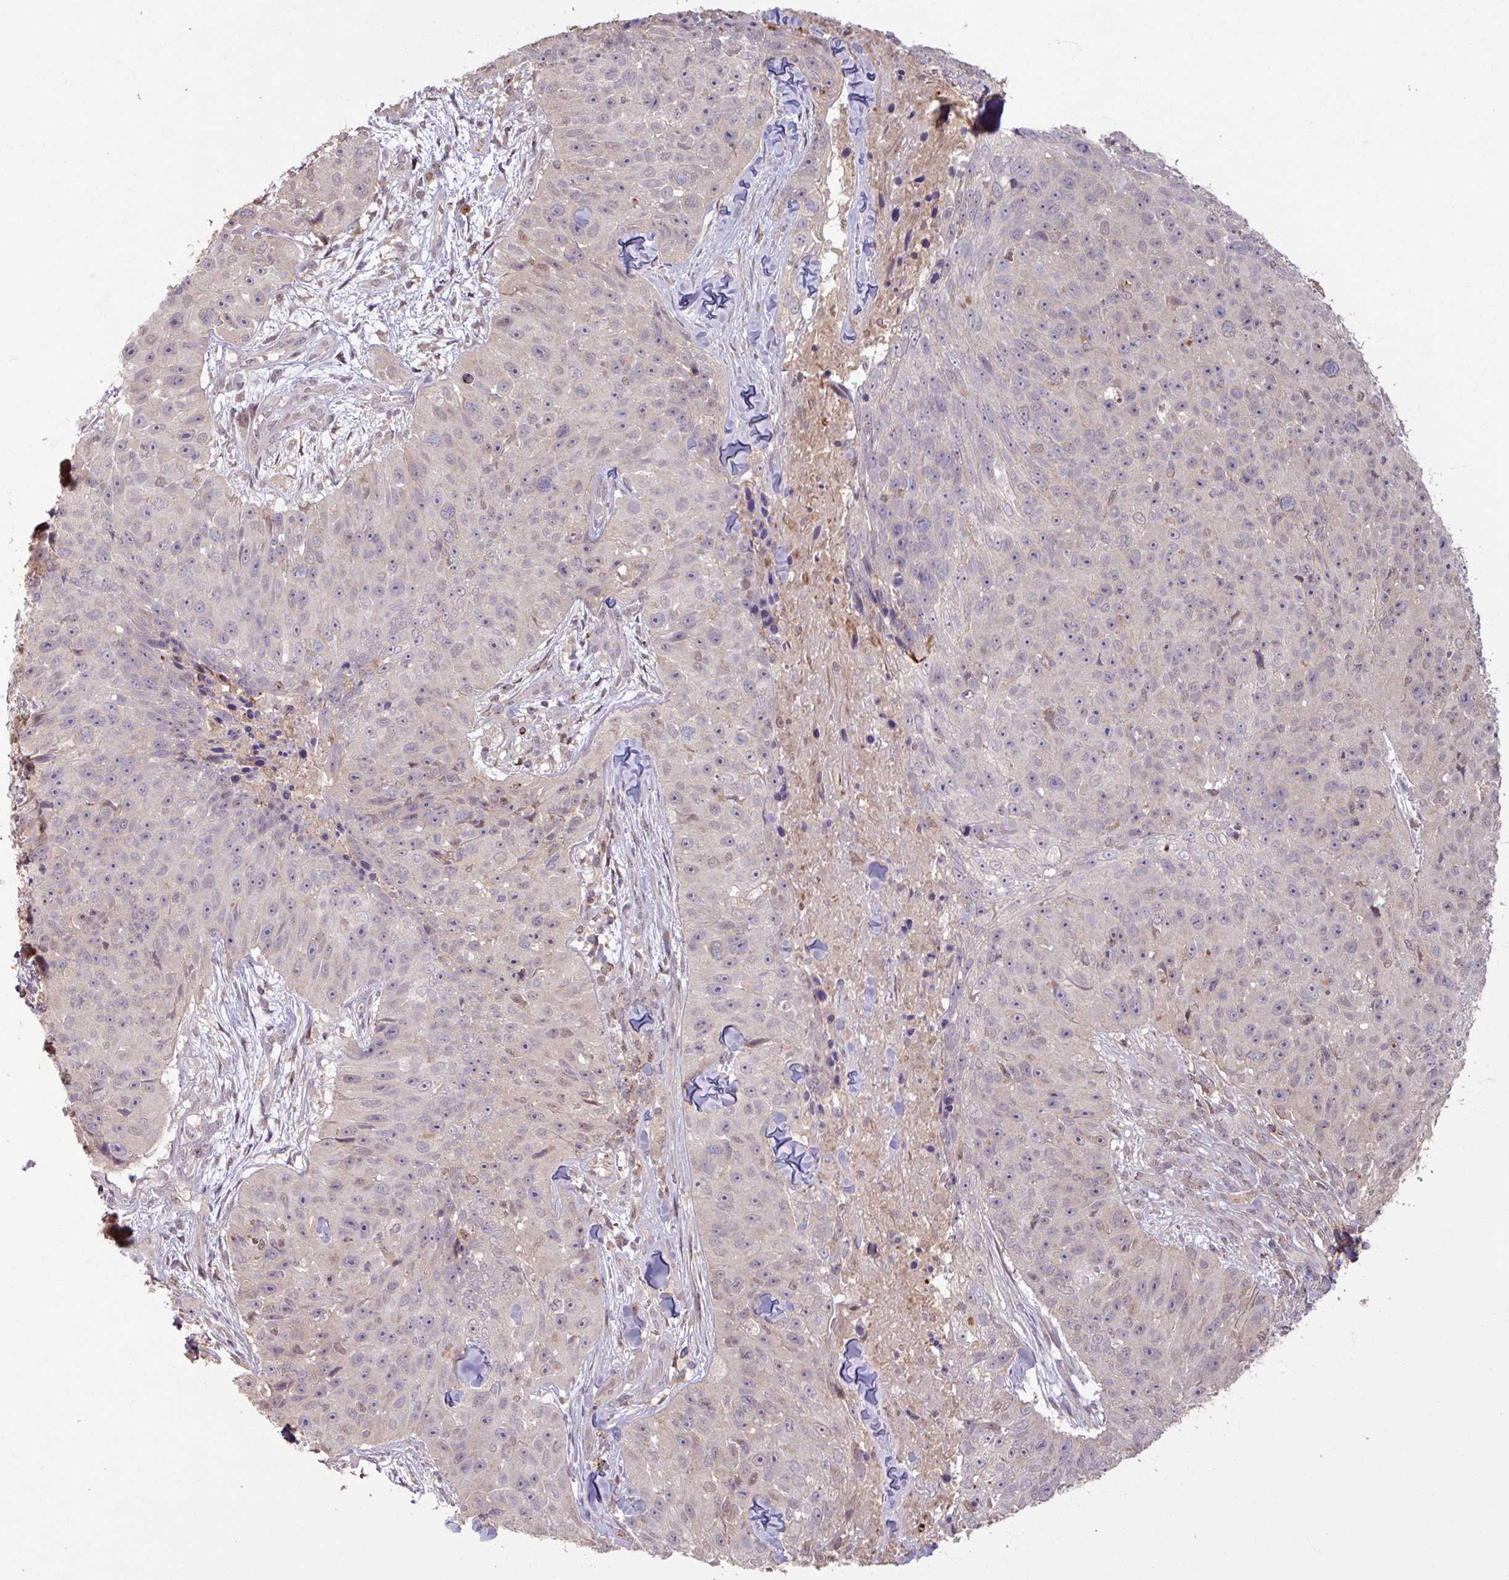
{"staining": {"intensity": "negative", "quantity": "none", "location": "none"}, "tissue": "skin cancer", "cell_type": "Tumor cells", "image_type": "cancer", "snomed": [{"axis": "morphology", "description": "Squamous cell carcinoma, NOS"}, {"axis": "topography", "description": "Skin"}], "caption": "This is an IHC histopathology image of skin cancer. There is no positivity in tumor cells.", "gene": "OR6B1", "patient": {"sex": "female", "age": 87}}